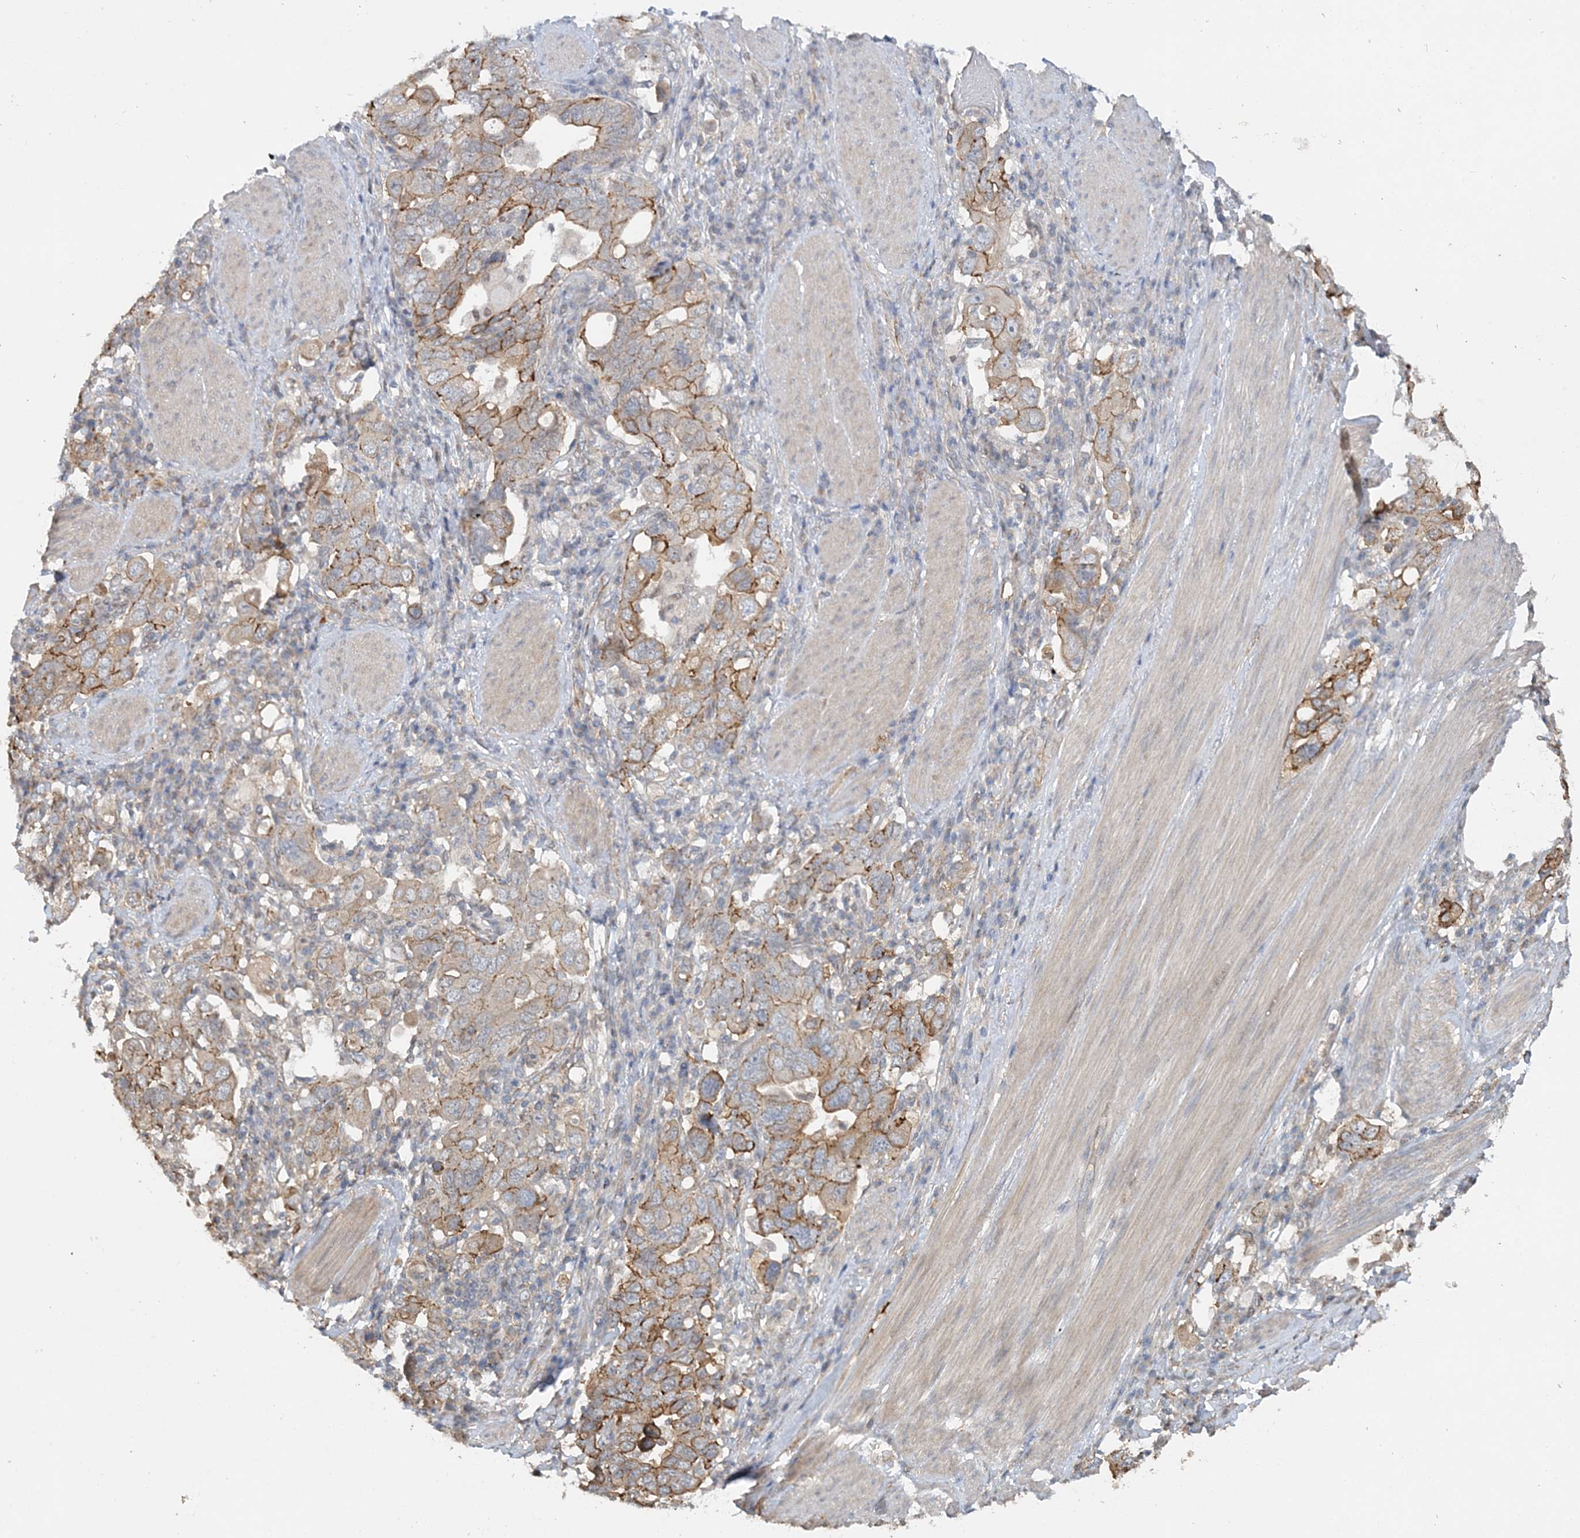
{"staining": {"intensity": "moderate", "quantity": ">75%", "location": "cytoplasmic/membranous"}, "tissue": "stomach cancer", "cell_type": "Tumor cells", "image_type": "cancer", "snomed": [{"axis": "morphology", "description": "Adenocarcinoma, NOS"}, {"axis": "topography", "description": "Stomach, upper"}], "caption": "There is medium levels of moderate cytoplasmic/membranous staining in tumor cells of adenocarcinoma (stomach), as demonstrated by immunohistochemical staining (brown color).", "gene": "MAT2B", "patient": {"sex": "male", "age": 62}}